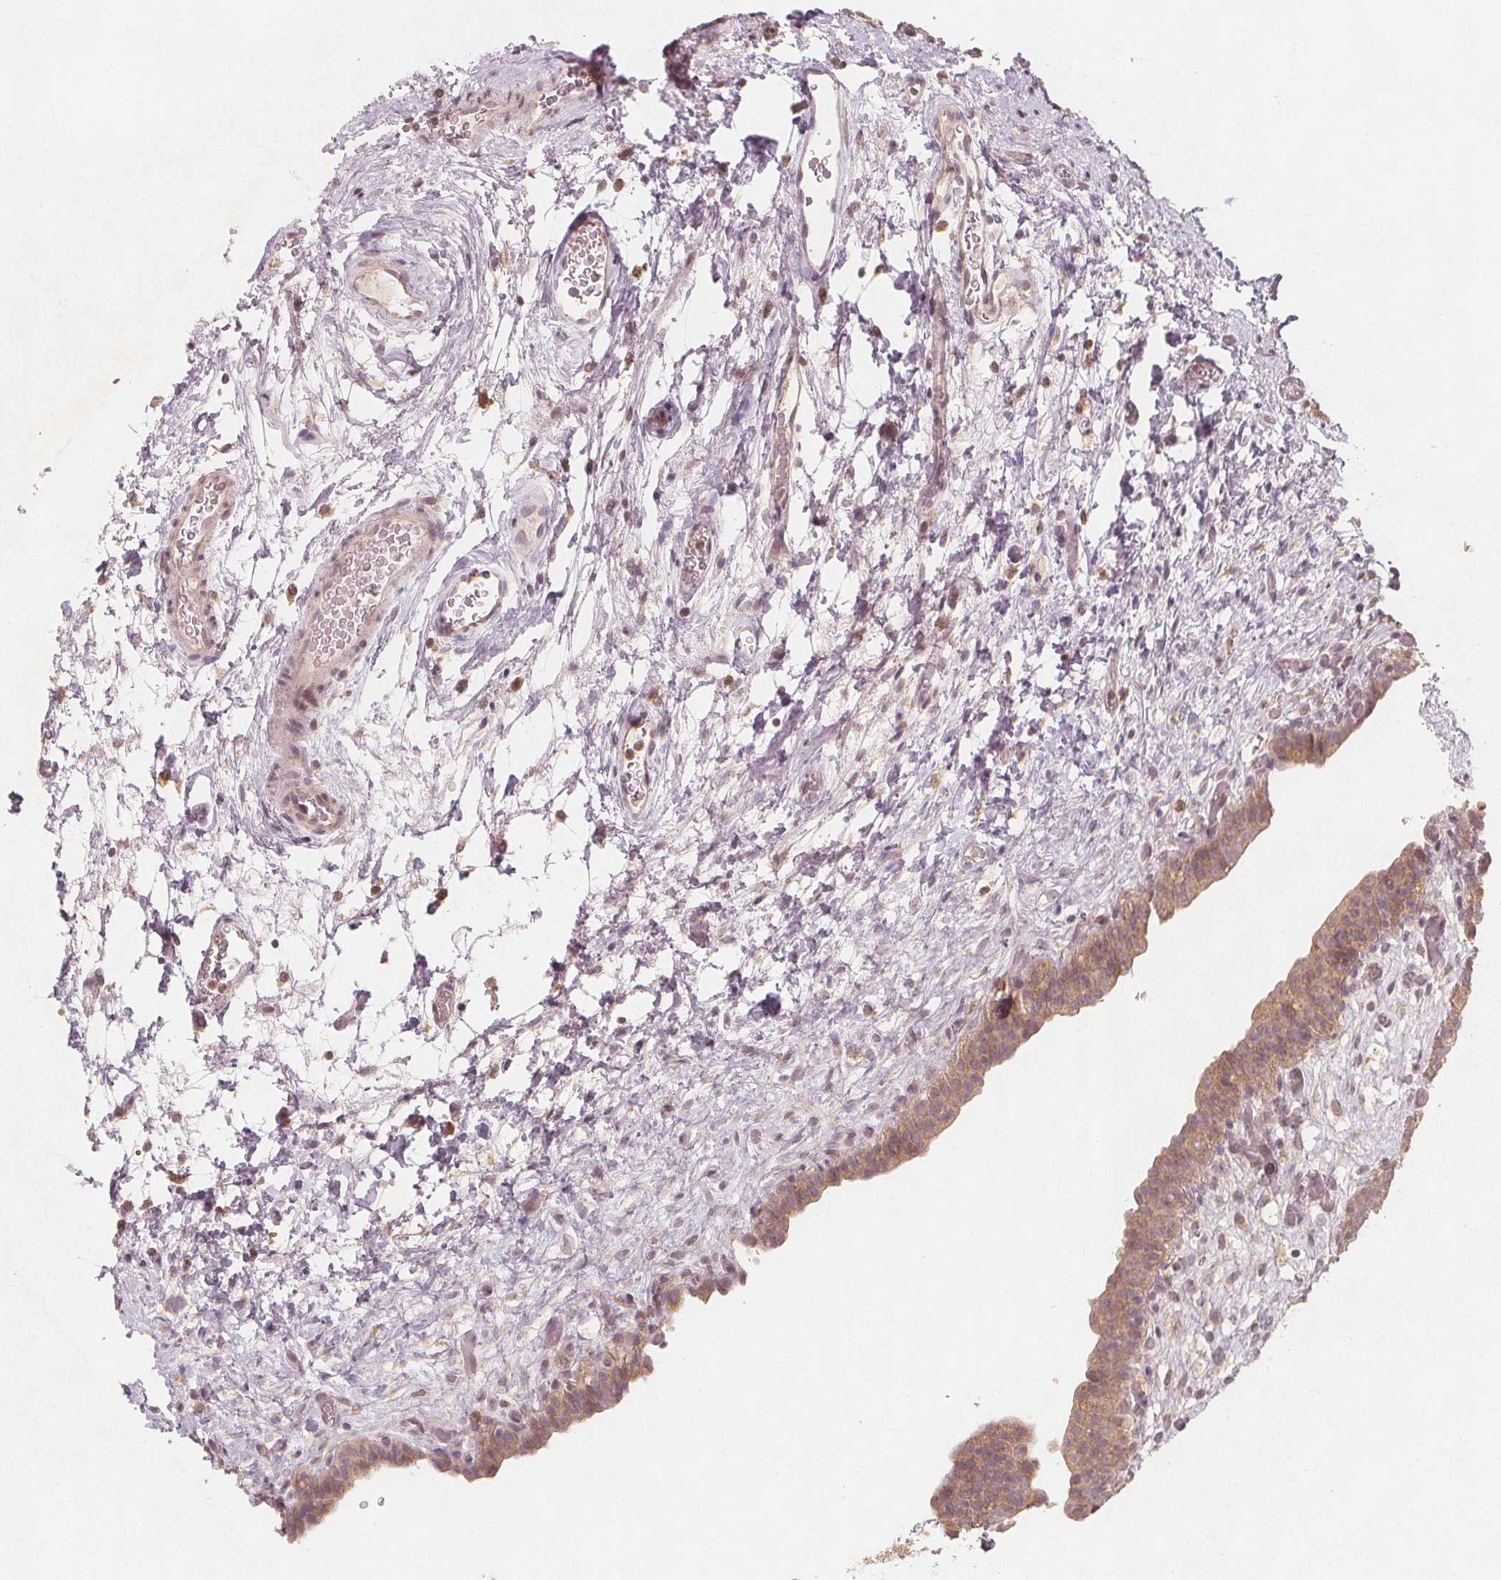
{"staining": {"intensity": "weak", "quantity": ">75%", "location": "cytoplasmic/membranous"}, "tissue": "urinary bladder", "cell_type": "Urothelial cells", "image_type": "normal", "snomed": [{"axis": "morphology", "description": "Normal tissue, NOS"}, {"axis": "topography", "description": "Urinary bladder"}], "caption": "IHC (DAB (3,3'-diaminobenzidine)) staining of benign human urinary bladder reveals weak cytoplasmic/membranous protein staining in about >75% of urothelial cells.", "gene": "NCSTN", "patient": {"sex": "male", "age": 69}}